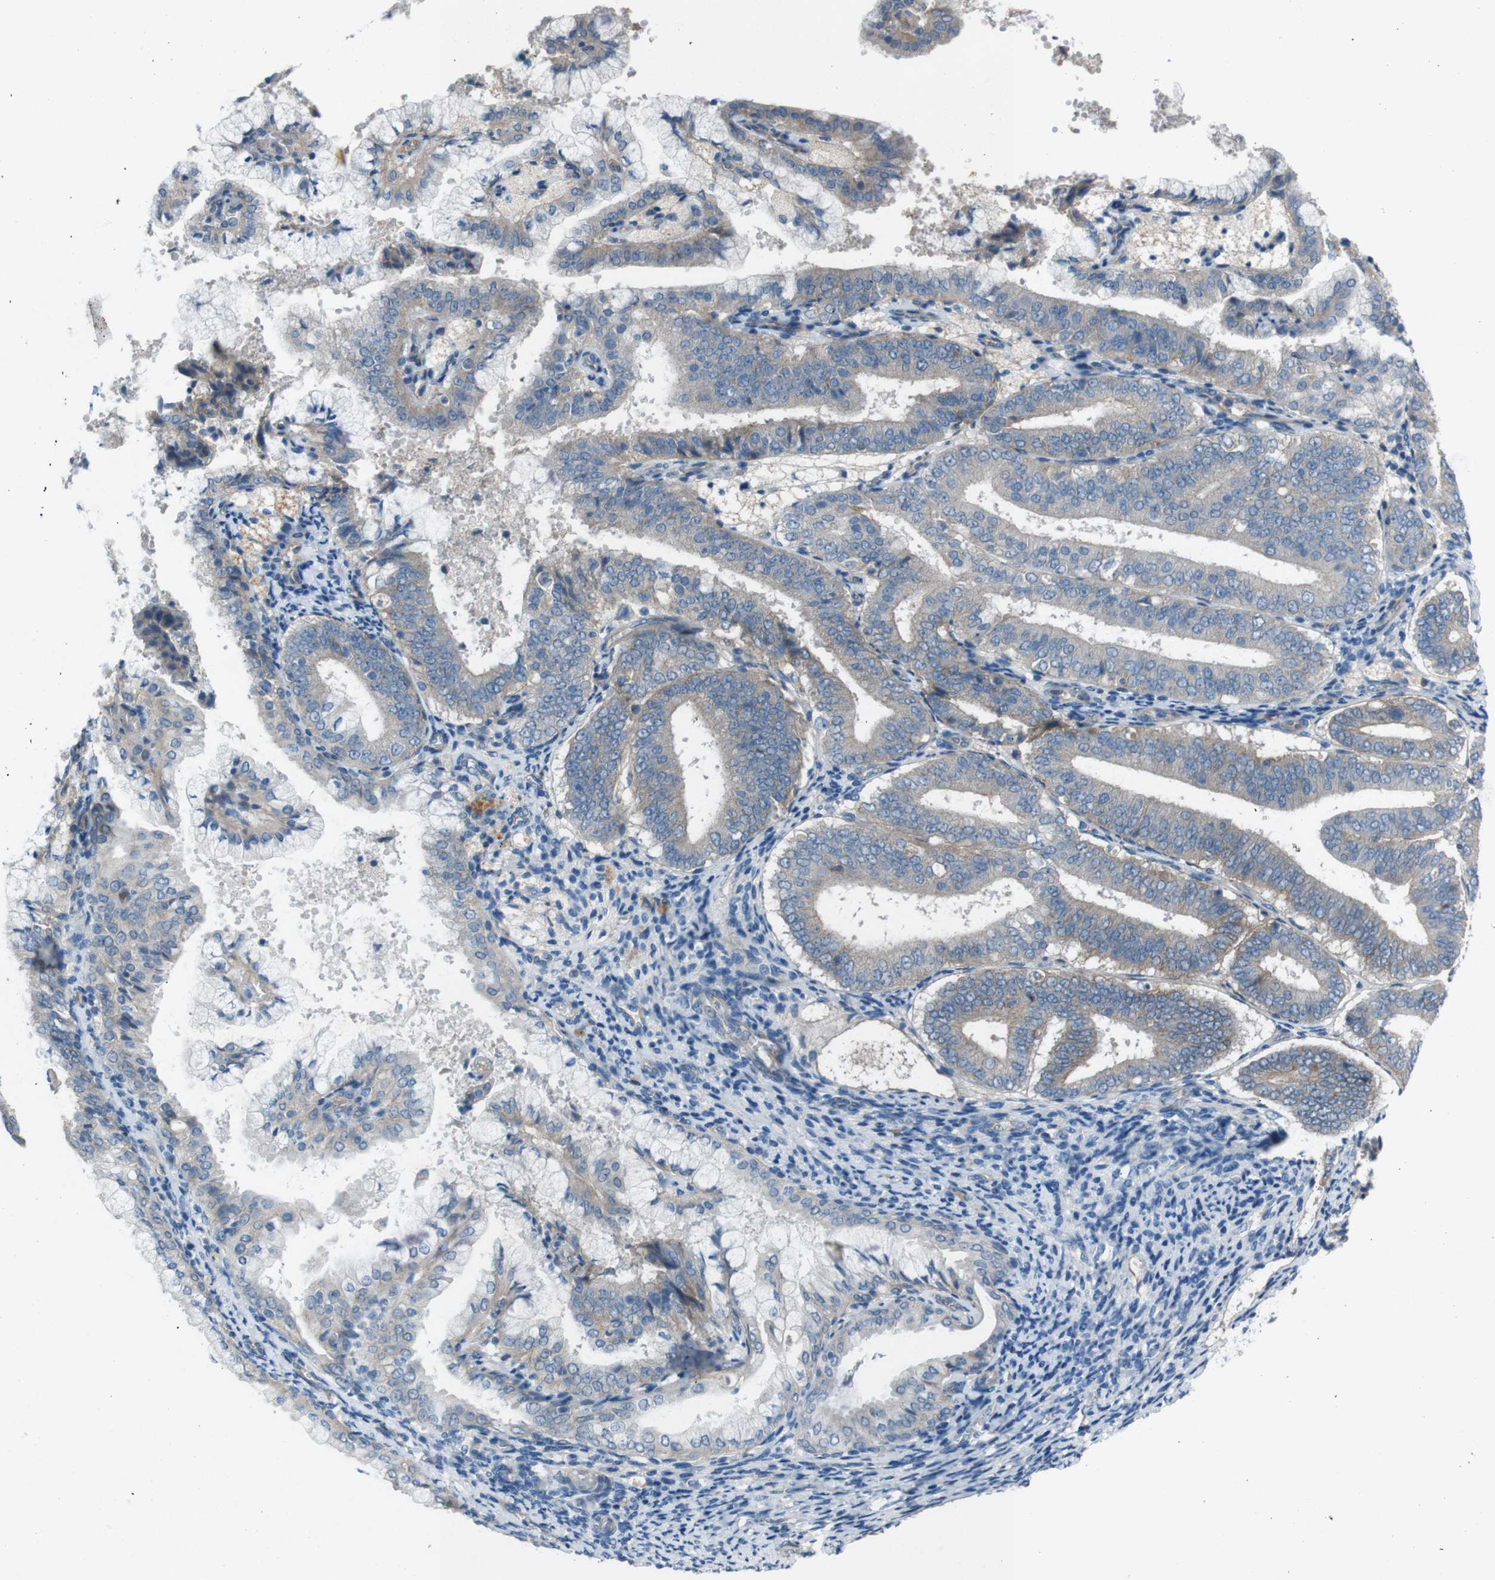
{"staining": {"intensity": "weak", "quantity": "<25%", "location": "cytoplasmic/membranous"}, "tissue": "endometrial cancer", "cell_type": "Tumor cells", "image_type": "cancer", "snomed": [{"axis": "morphology", "description": "Adenocarcinoma, NOS"}, {"axis": "topography", "description": "Endometrium"}], "caption": "Histopathology image shows no significant protein staining in tumor cells of endometrial cancer (adenocarcinoma).", "gene": "PVR", "patient": {"sex": "female", "age": 63}}